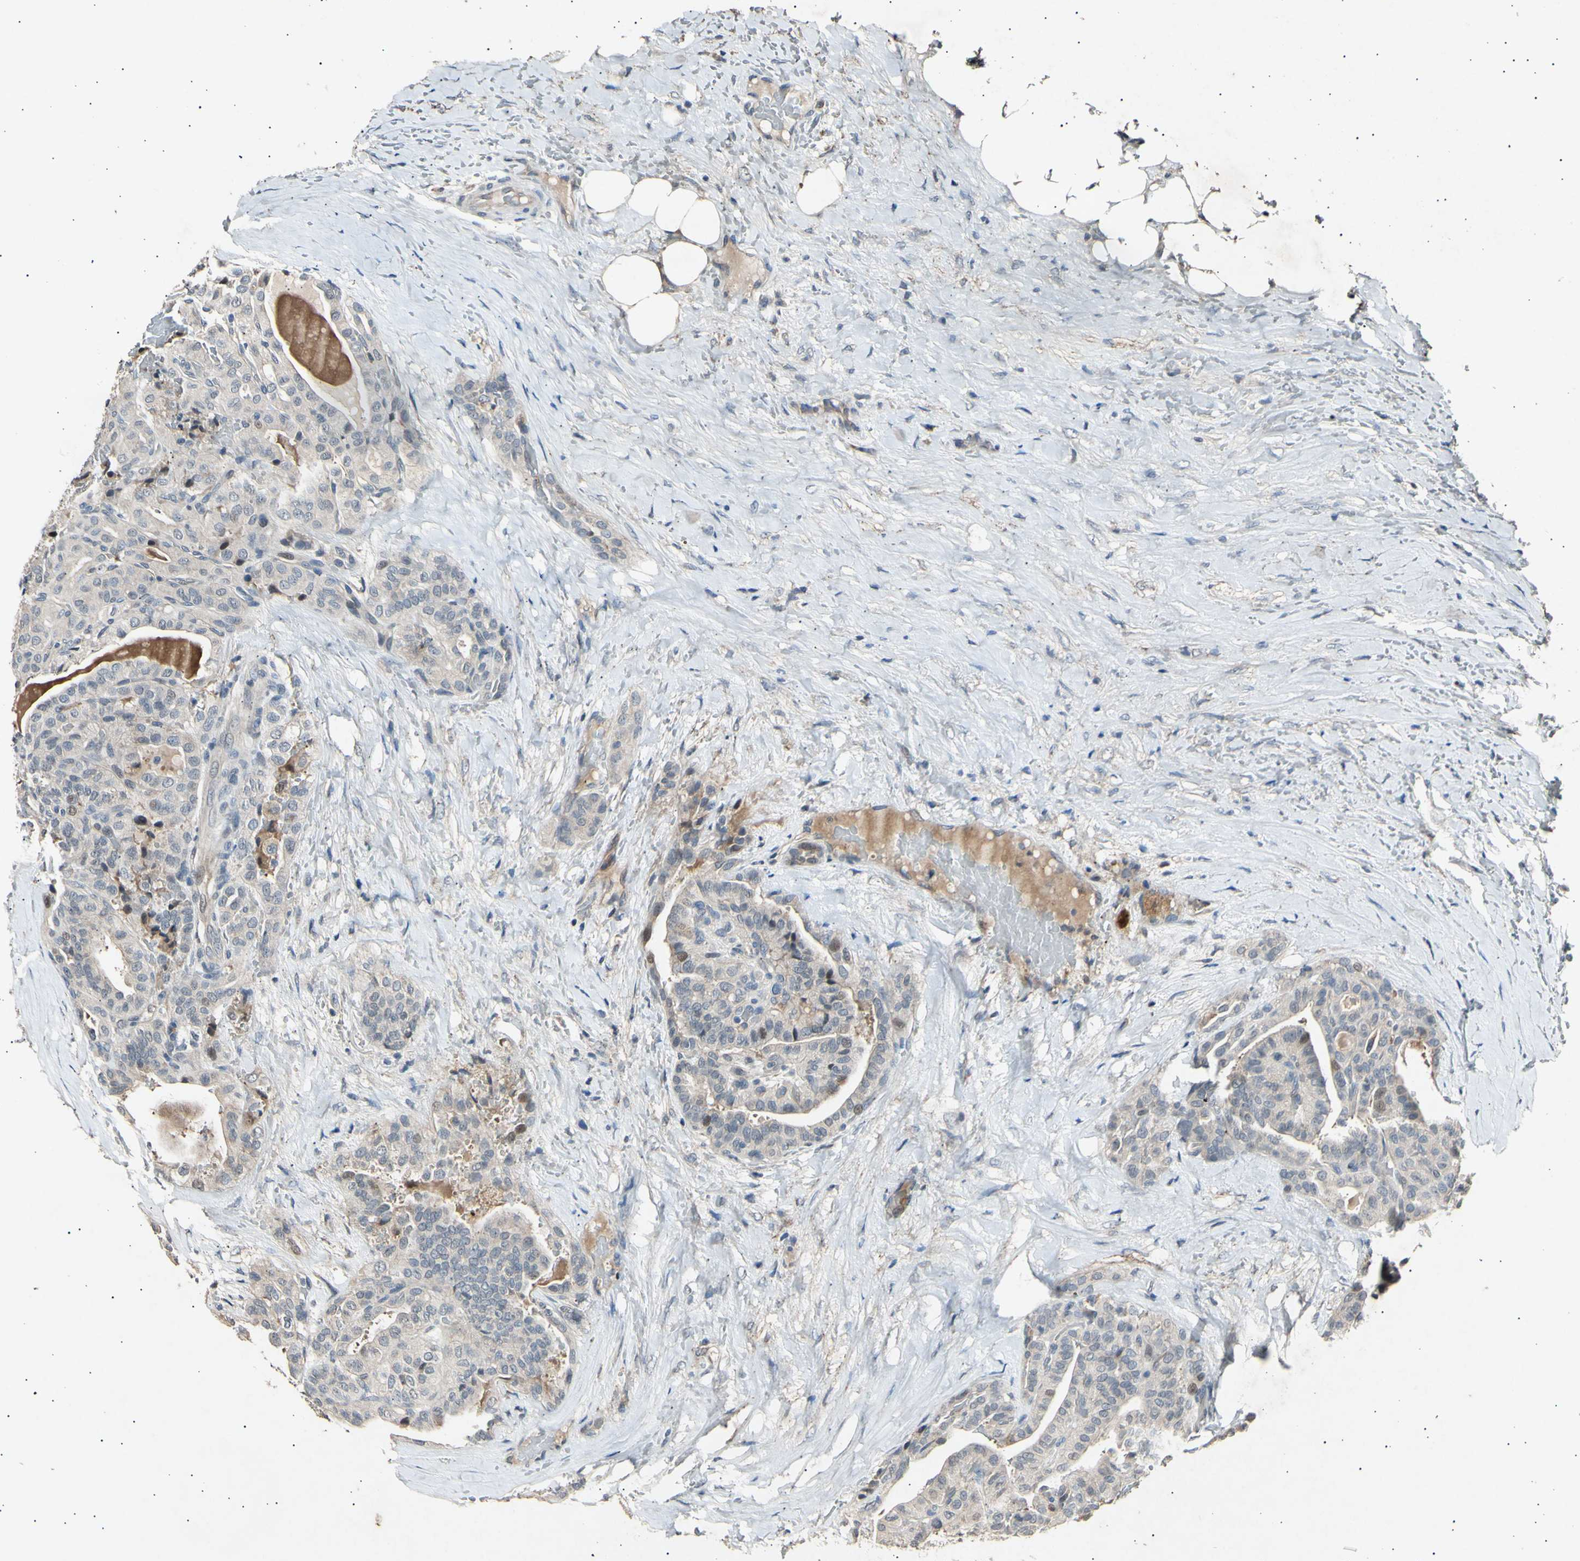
{"staining": {"intensity": "weak", "quantity": "<25%", "location": "cytoplasmic/membranous"}, "tissue": "thyroid cancer", "cell_type": "Tumor cells", "image_type": "cancer", "snomed": [{"axis": "morphology", "description": "Papillary adenocarcinoma, NOS"}, {"axis": "topography", "description": "Thyroid gland"}], "caption": "Tumor cells show no significant protein expression in thyroid papillary adenocarcinoma. Brightfield microscopy of immunohistochemistry (IHC) stained with DAB (3,3'-diaminobenzidine) (brown) and hematoxylin (blue), captured at high magnification.", "gene": "ADCY3", "patient": {"sex": "male", "age": 77}}